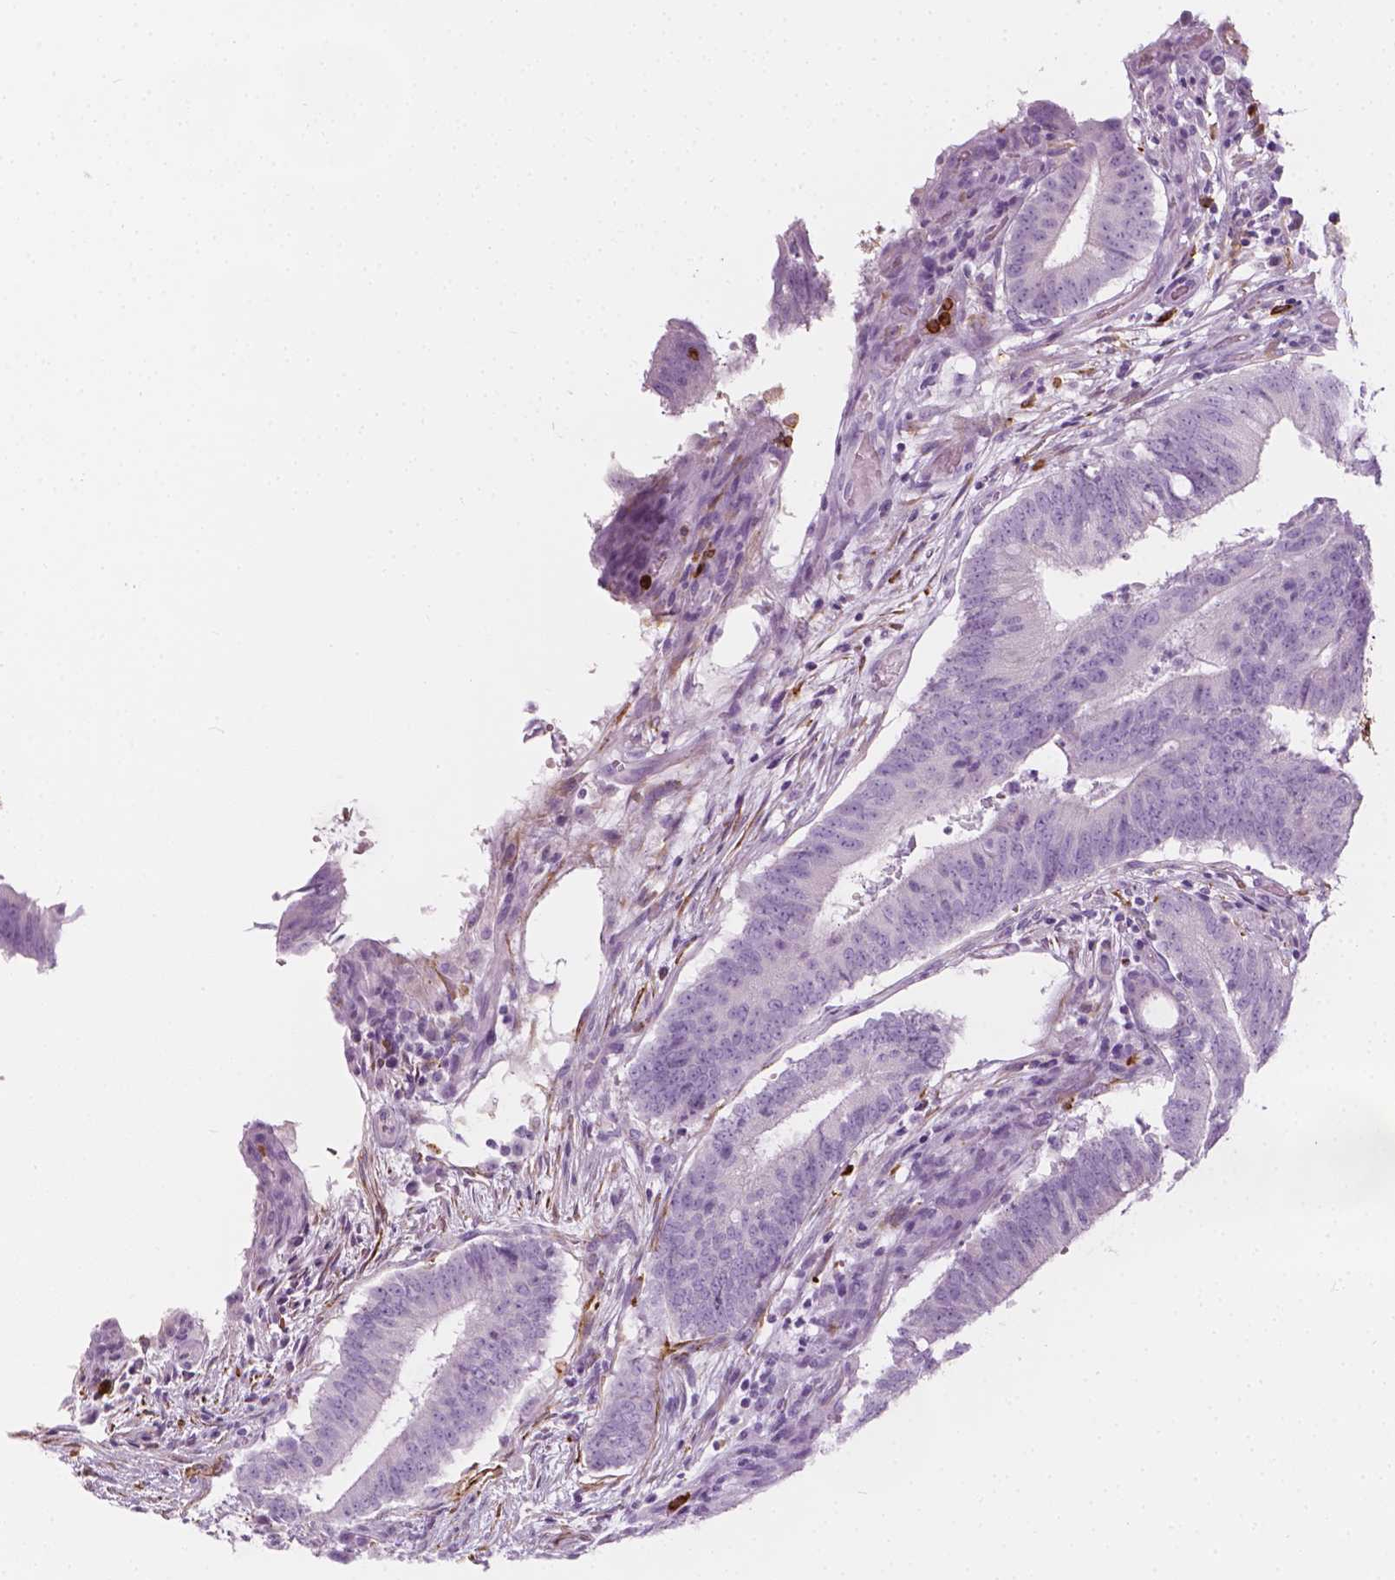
{"staining": {"intensity": "negative", "quantity": "none", "location": "none"}, "tissue": "colorectal cancer", "cell_type": "Tumor cells", "image_type": "cancer", "snomed": [{"axis": "morphology", "description": "Adenocarcinoma, NOS"}, {"axis": "topography", "description": "Colon"}], "caption": "Protein analysis of colorectal adenocarcinoma exhibits no significant staining in tumor cells.", "gene": "CES1", "patient": {"sex": "female", "age": 43}}